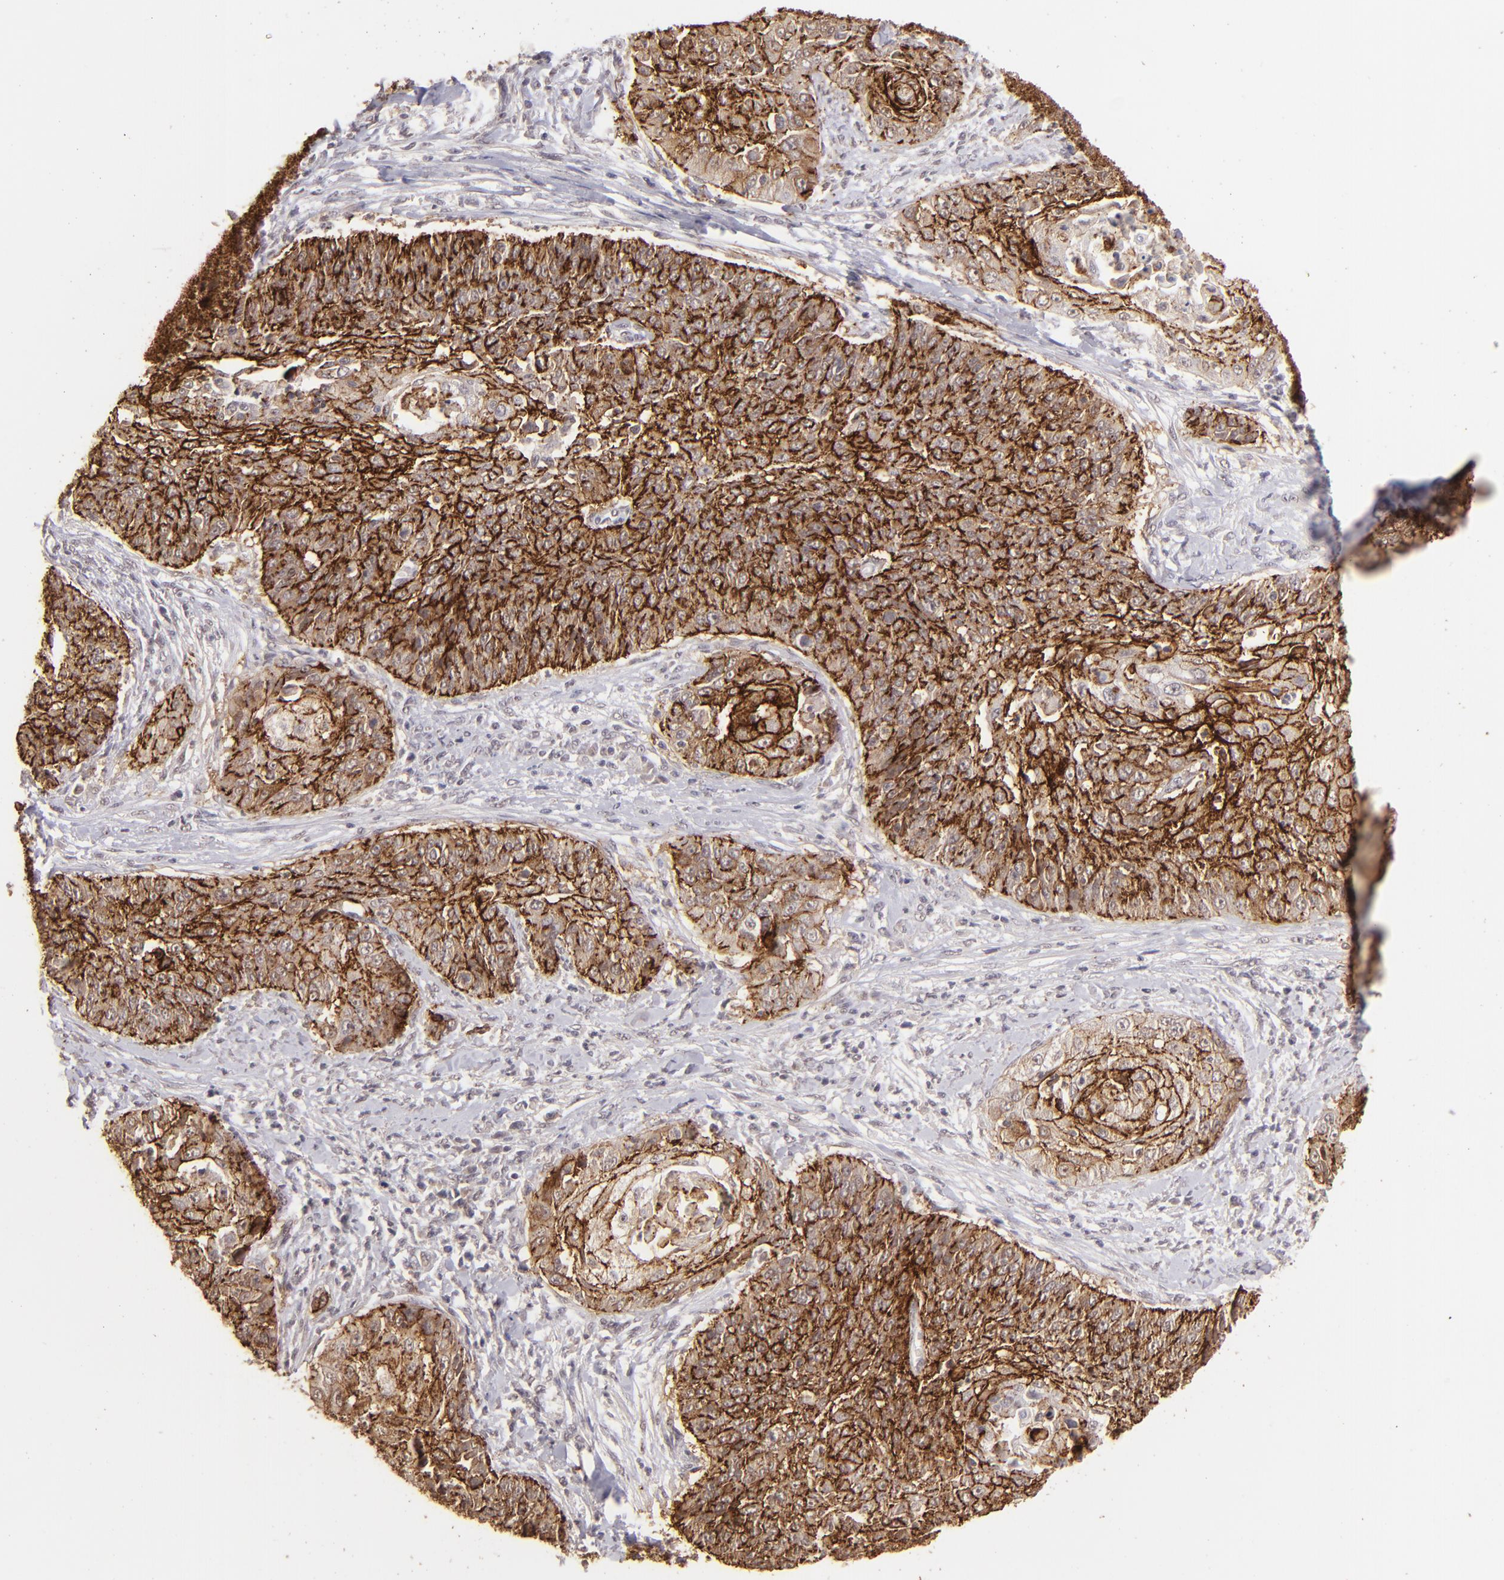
{"staining": {"intensity": "strong", "quantity": ">75%", "location": "cytoplasmic/membranous"}, "tissue": "cervical cancer", "cell_type": "Tumor cells", "image_type": "cancer", "snomed": [{"axis": "morphology", "description": "Squamous cell carcinoma, NOS"}, {"axis": "topography", "description": "Cervix"}], "caption": "The micrograph reveals immunohistochemical staining of cervical cancer. There is strong cytoplasmic/membranous staining is seen in about >75% of tumor cells.", "gene": "CLDN1", "patient": {"sex": "female", "age": 64}}